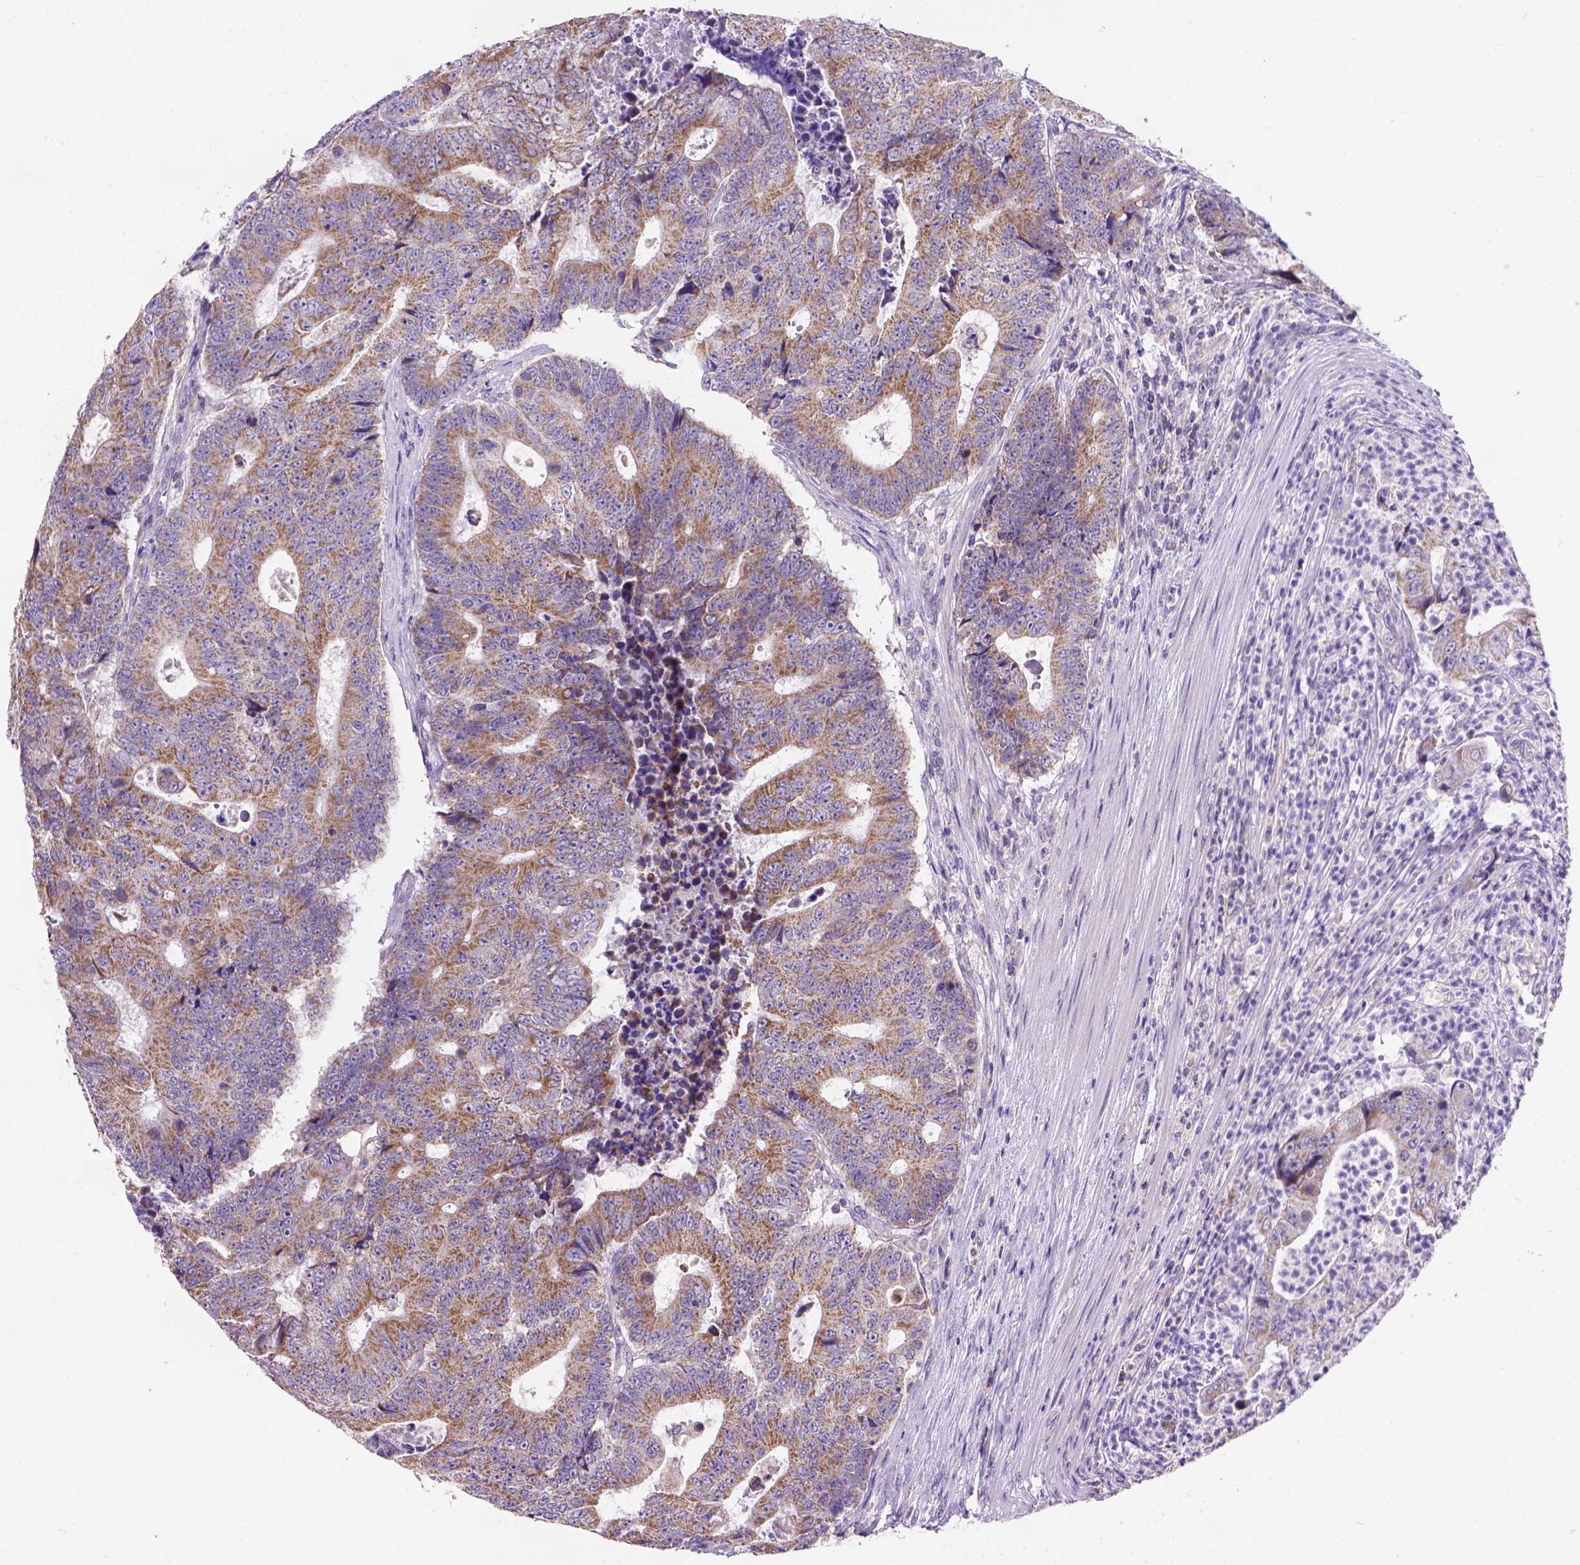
{"staining": {"intensity": "moderate", "quantity": ">75%", "location": "cytoplasmic/membranous"}, "tissue": "colorectal cancer", "cell_type": "Tumor cells", "image_type": "cancer", "snomed": [{"axis": "morphology", "description": "Adenocarcinoma, NOS"}, {"axis": "topography", "description": "Colon"}], "caption": "IHC image of neoplastic tissue: human adenocarcinoma (colorectal) stained using IHC reveals medium levels of moderate protein expression localized specifically in the cytoplasmic/membranous of tumor cells, appearing as a cytoplasmic/membranous brown color.", "gene": "L2HGDH", "patient": {"sex": "female", "age": 48}}